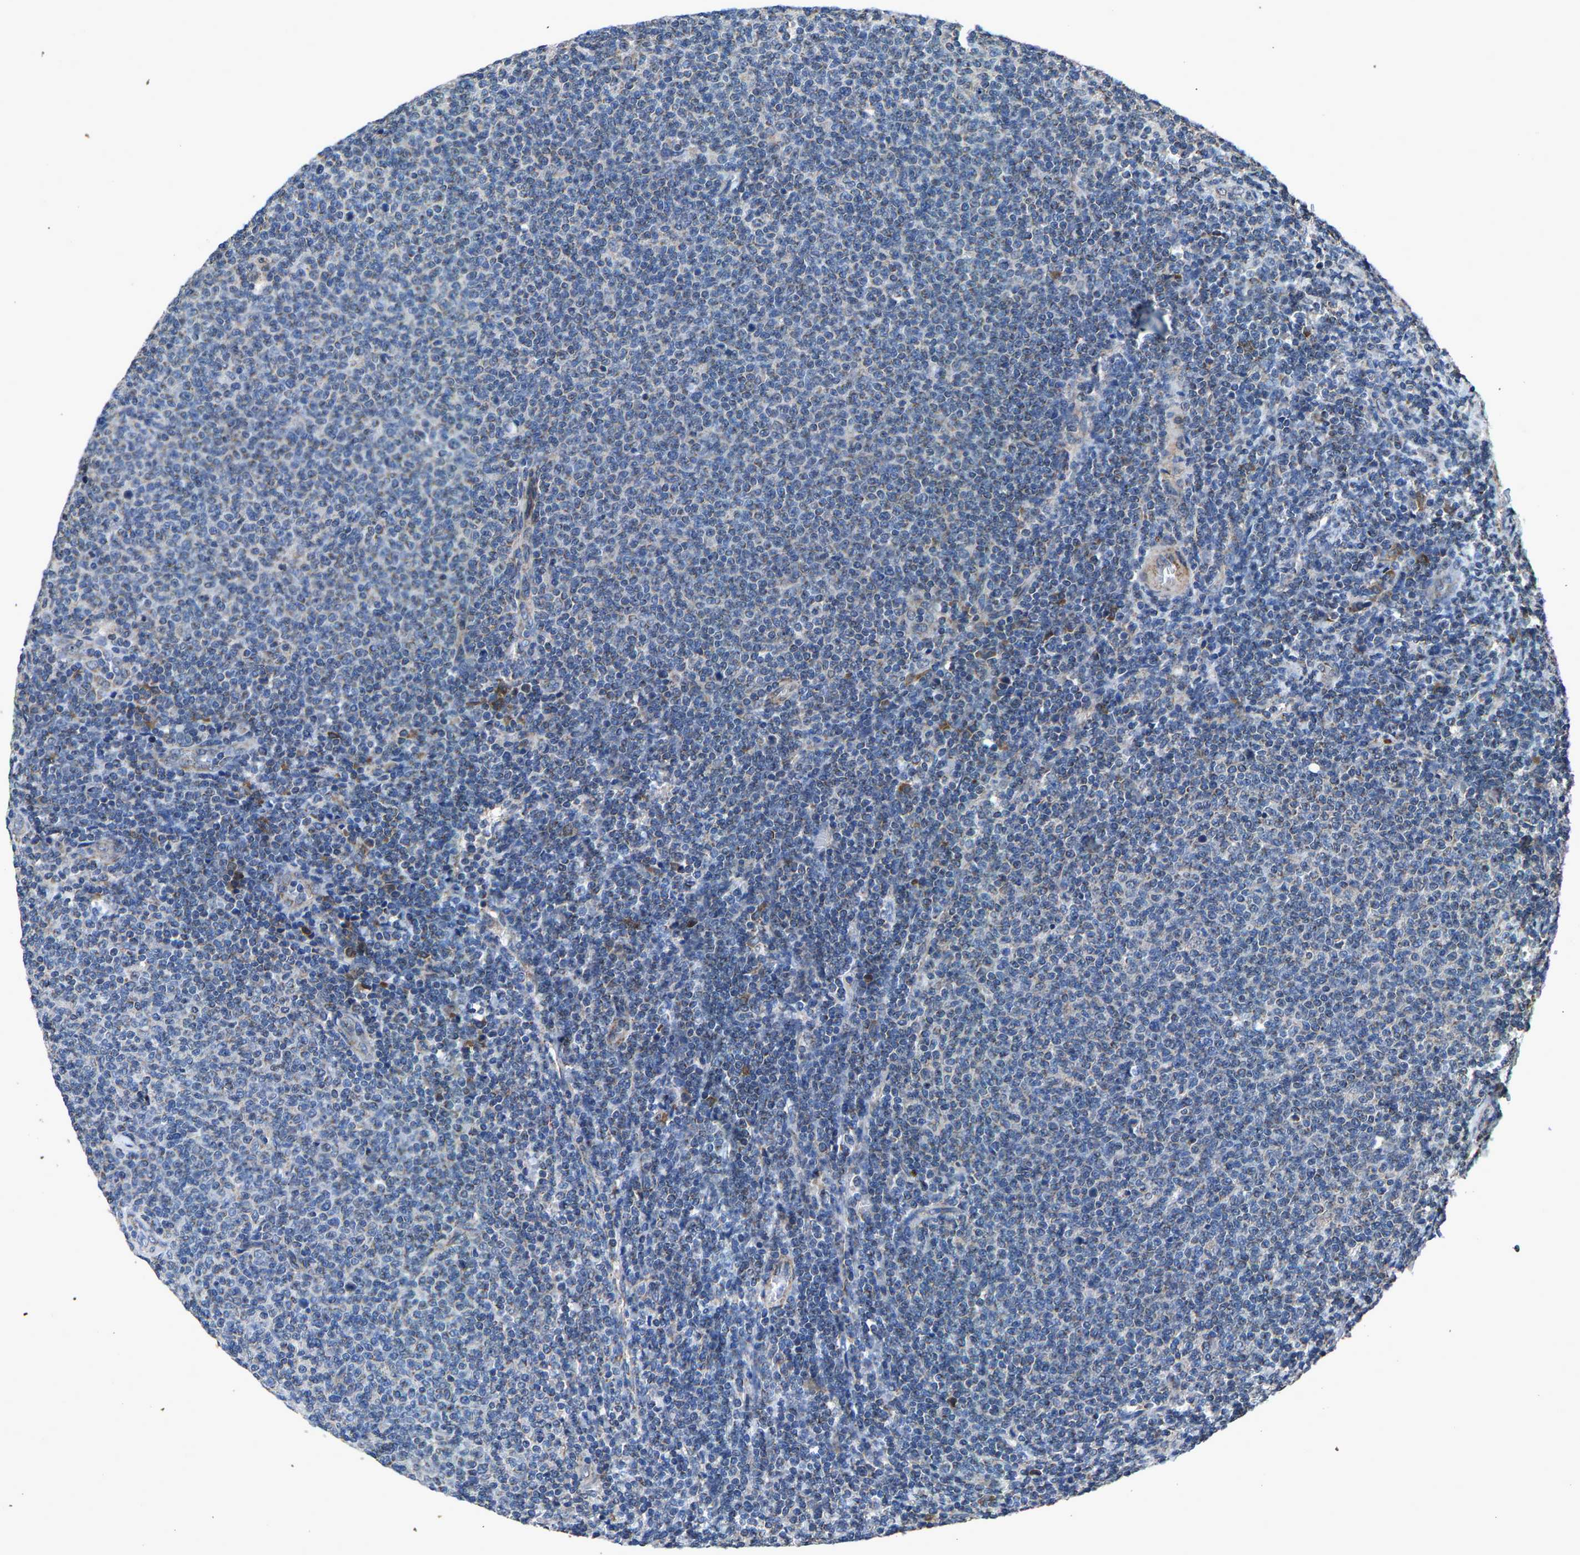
{"staining": {"intensity": "negative", "quantity": "none", "location": "none"}, "tissue": "lymphoma", "cell_type": "Tumor cells", "image_type": "cancer", "snomed": [{"axis": "morphology", "description": "Malignant lymphoma, non-Hodgkin's type, Low grade"}, {"axis": "topography", "description": "Lymph node"}], "caption": "Immunohistochemical staining of low-grade malignant lymphoma, non-Hodgkin's type exhibits no significant expression in tumor cells. (DAB (3,3'-diaminobenzidine) immunohistochemistry (IHC) with hematoxylin counter stain).", "gene": "PDP1", "patient": {"sex": "male", "age": 66}}